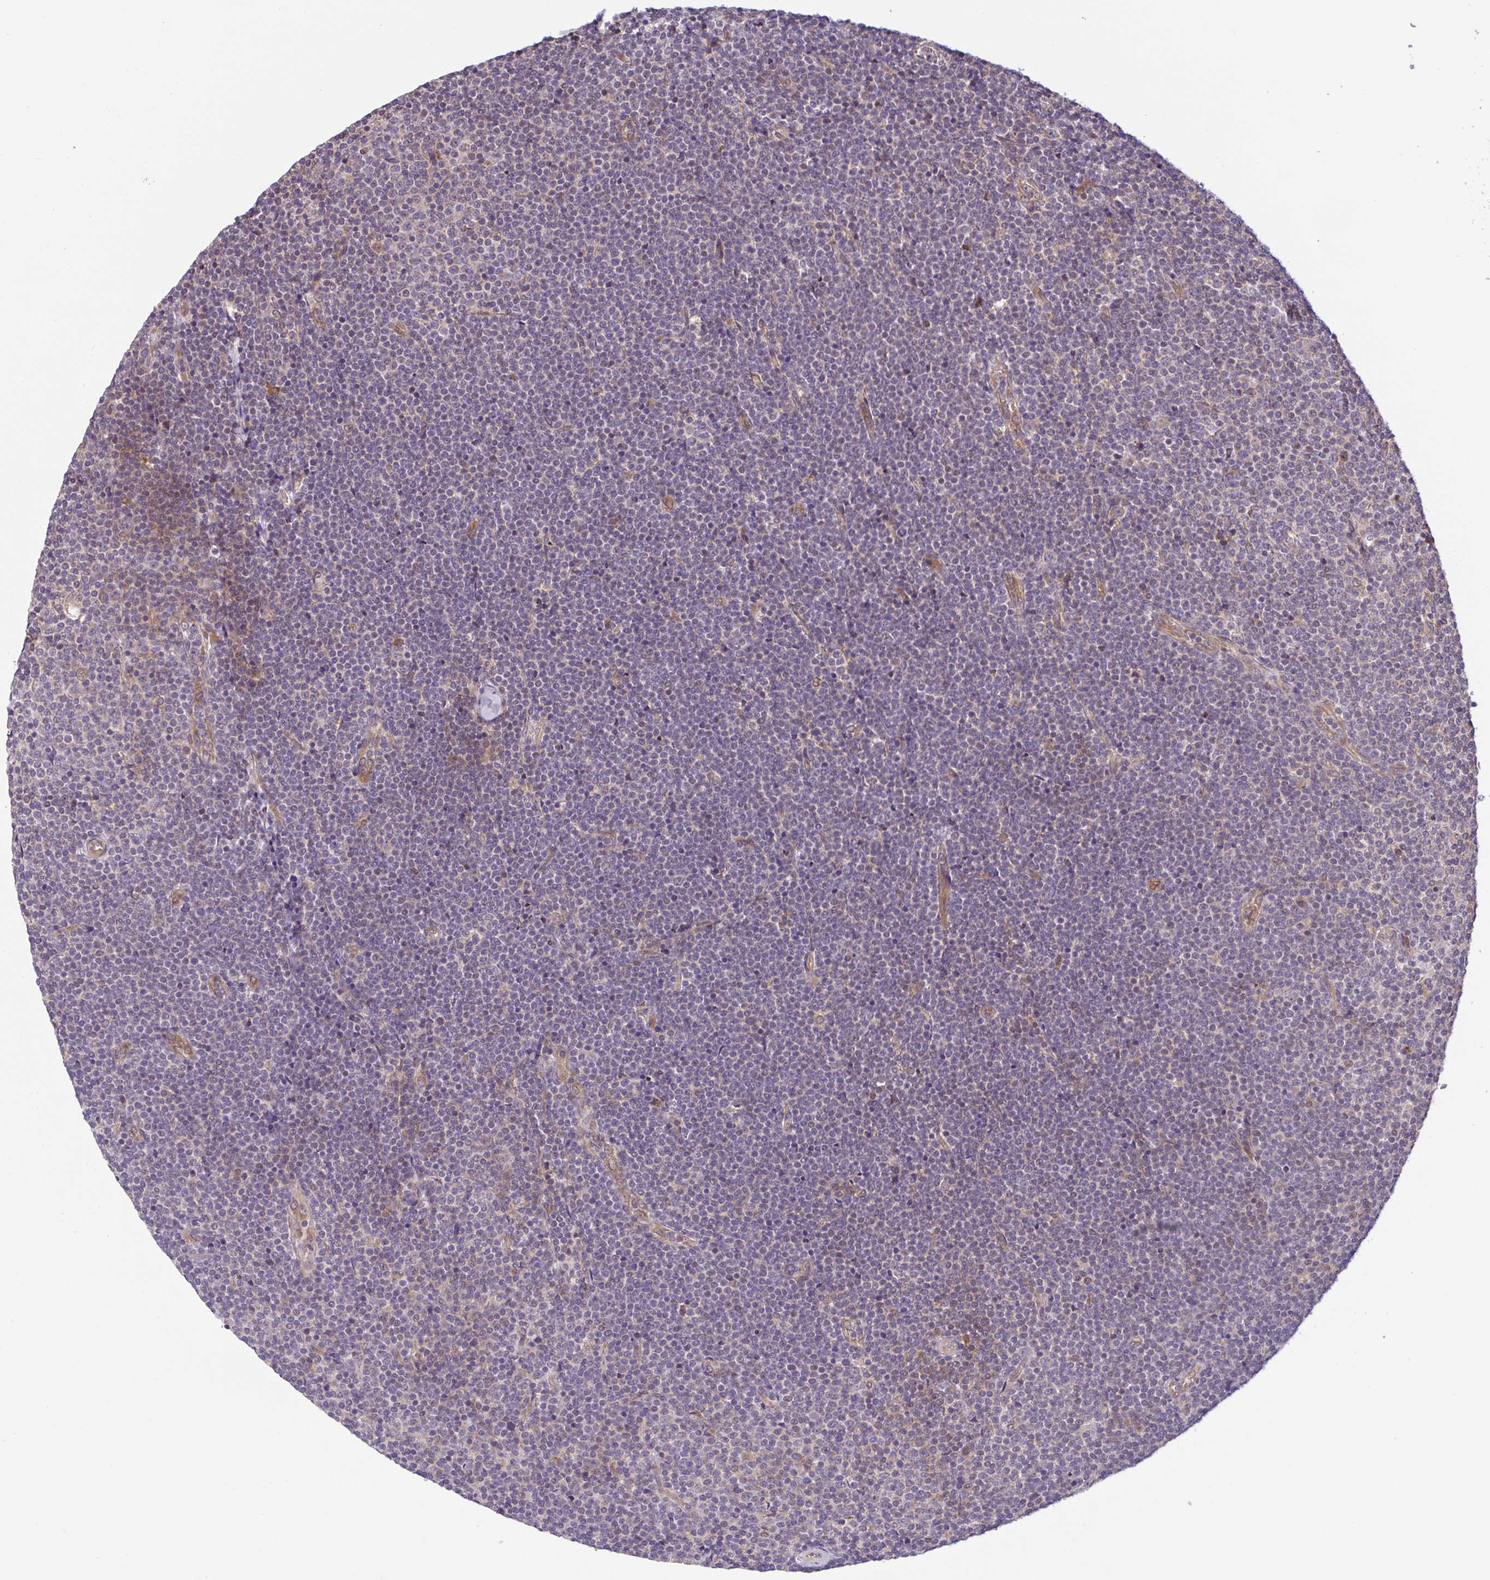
{"staining": {"intensity": "negative", "quantity": "none", "location": "none"}, "tissue": "lymphoma", "cell_type": "Tumor cells", "image_type": "cancer", "snomed": [{"axis": "morphology", "description": "Malignant lymphoma, non-Hodgkin's type, Low grade"}, {"axis": "topography", "description": "Lymph node"}], "caption": "A histopathology image of lymphoma stained for a protein displays no brown staining in tumor cells. (DAB immunohistochemistry (IHC), high magnification).", "gene": "UBE4A", "patient": {"sex": "male", "age": 48}}